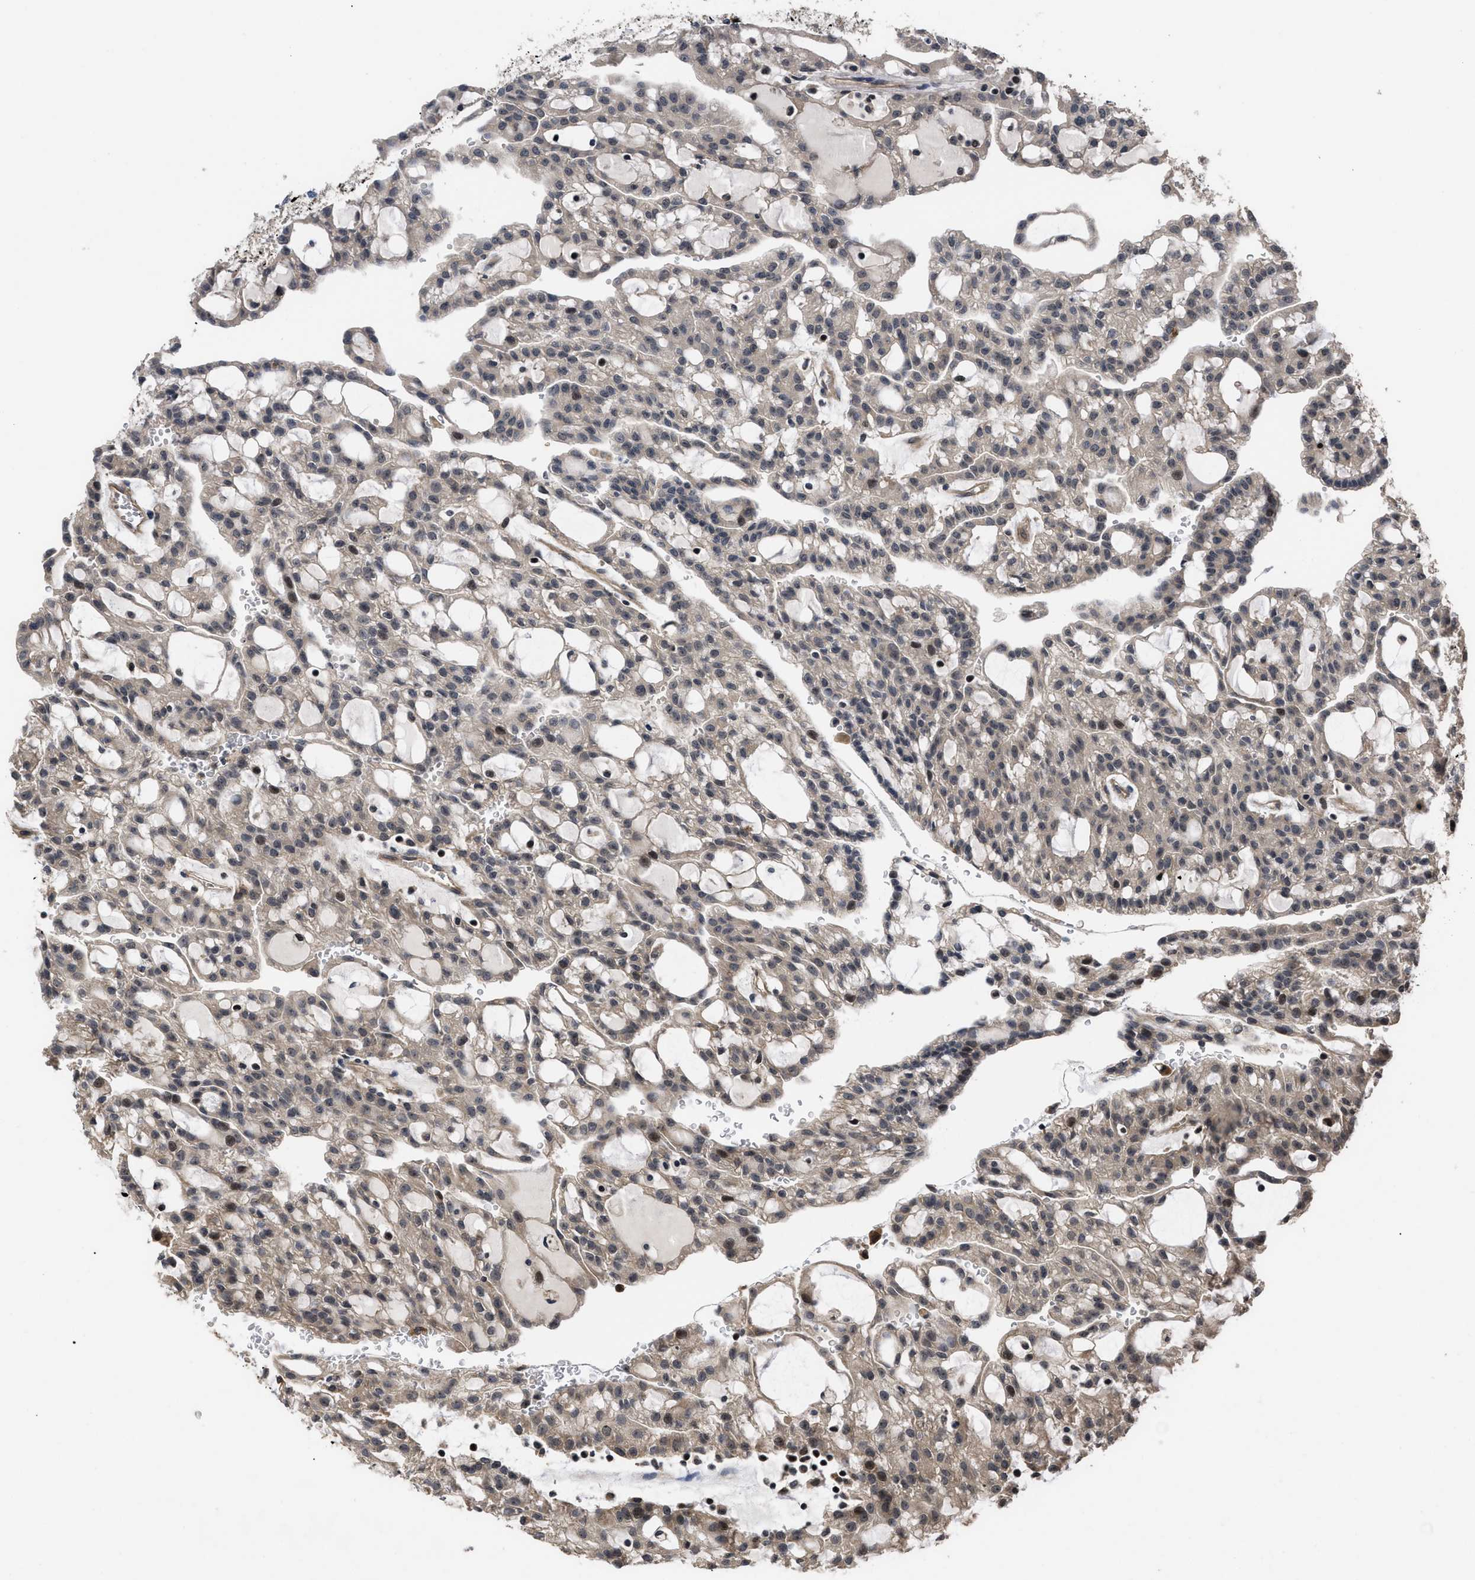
{"staining": {"intensity": "weak", "quantity": "25%-75%", "location": "cytoplasmic/membranous"}, "tissue": "renal cancer", "cell_type": "Tumor cells", "image_type": "cancer", "snomed": [{"axis": "morphology", "description": "Adenocarcinoma, NOS"}, {"axis": "topography", "description": "Kidney"}], "caption": "Immunohistochemistry (IHC) of adenocarcinoma (renal) displays low levels of weak cytoplasmic/membranous positivity in approximately 25%-75% of tumor cells. (IHC, brightfield microscopy, high magnification).", "gene": "DNAJC14", "patient": {"sex": "male", "age": 63}}